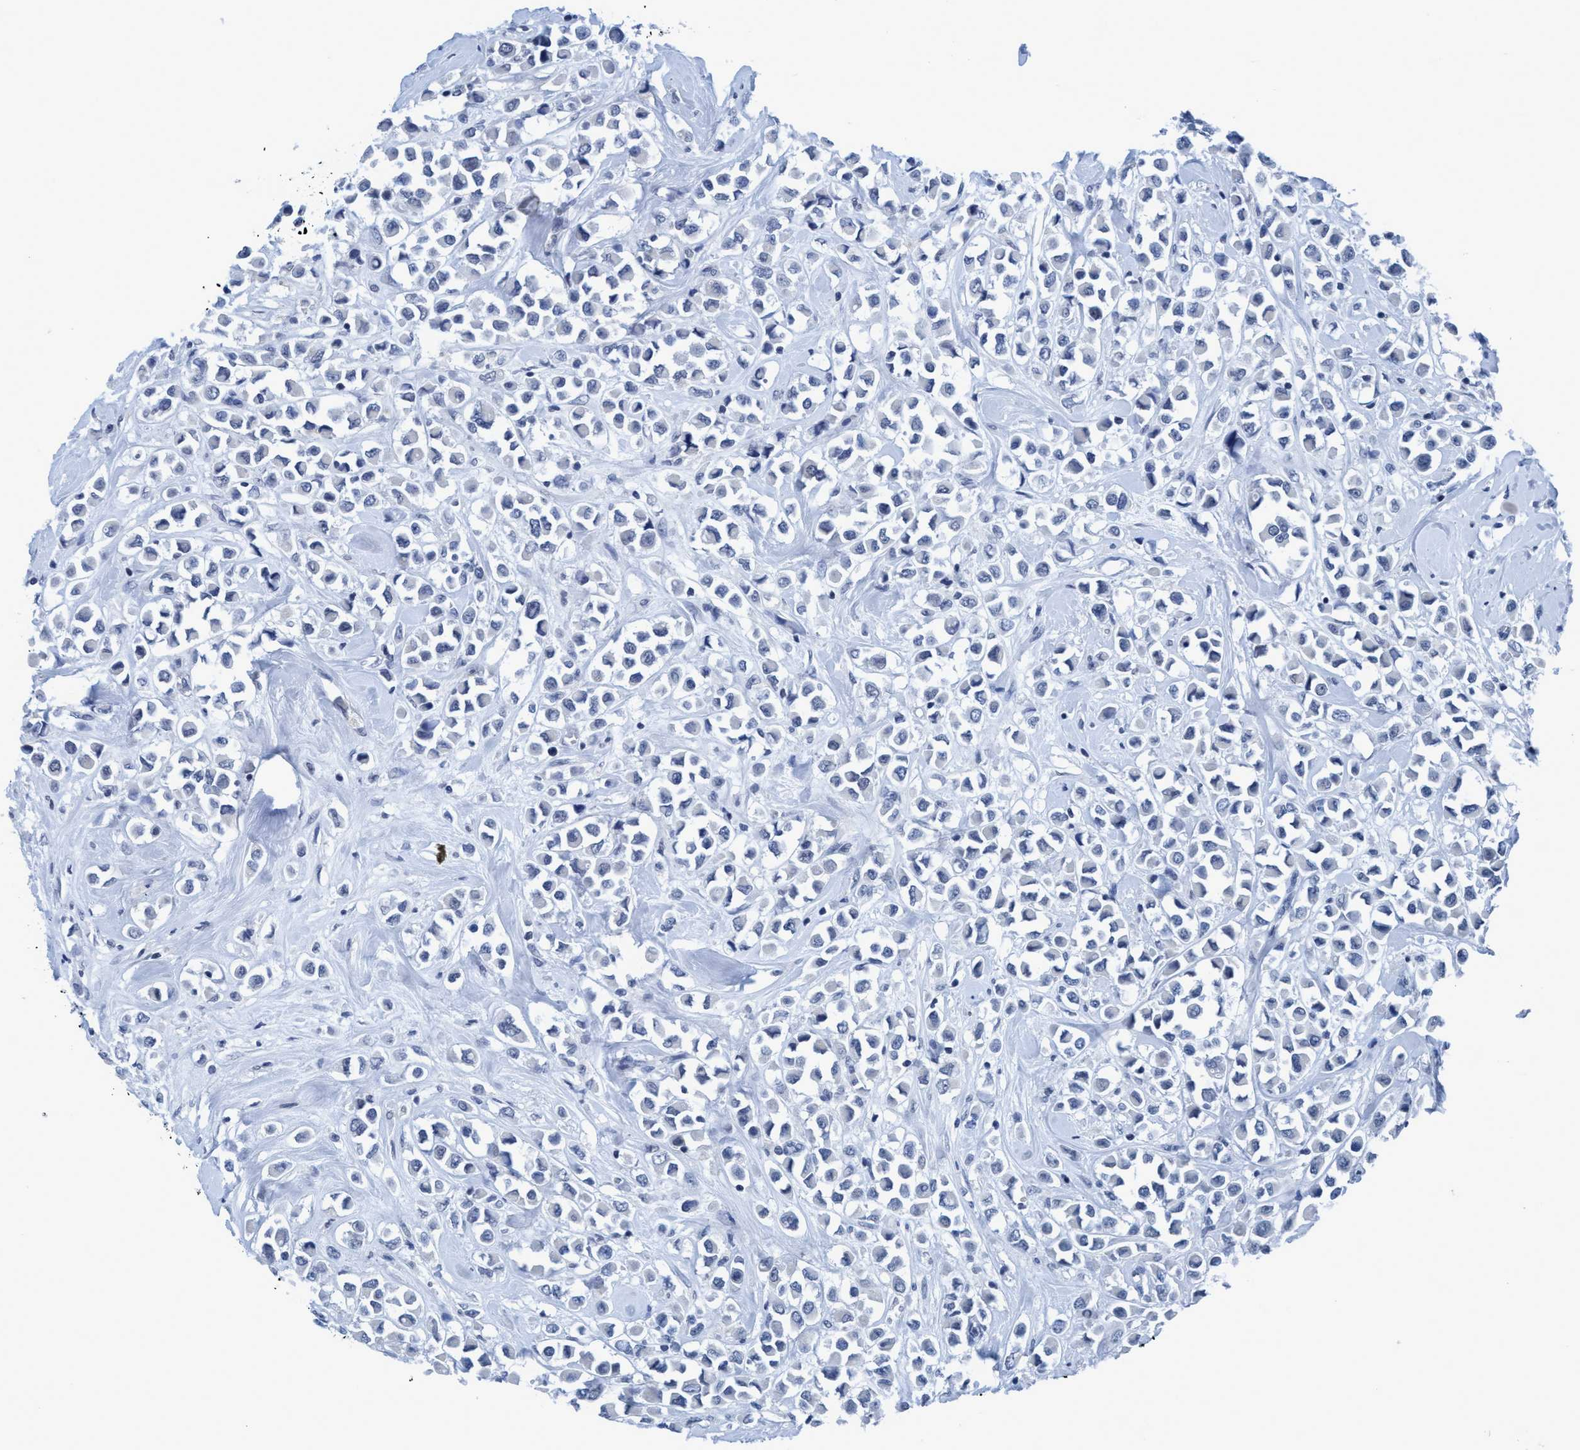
{"staining": {"intensity": "negative", "quantity": "none", "location": "none"}, "tissue": "breast cancer", "cell_type": "Tumor cells", "image_type": "cancer", "snomed": [{"axis": "morphology", "description": "Duct carcinoma"}, {"axis": "topography", "description": "Breast"}], "caption": "Breast infiltrating ductal carcinoma stained for a protein using immunohistochemistry shows no staining tumor cells.", "gene": "DNAI1", "patient": {"sex": "female", "age": 61}}